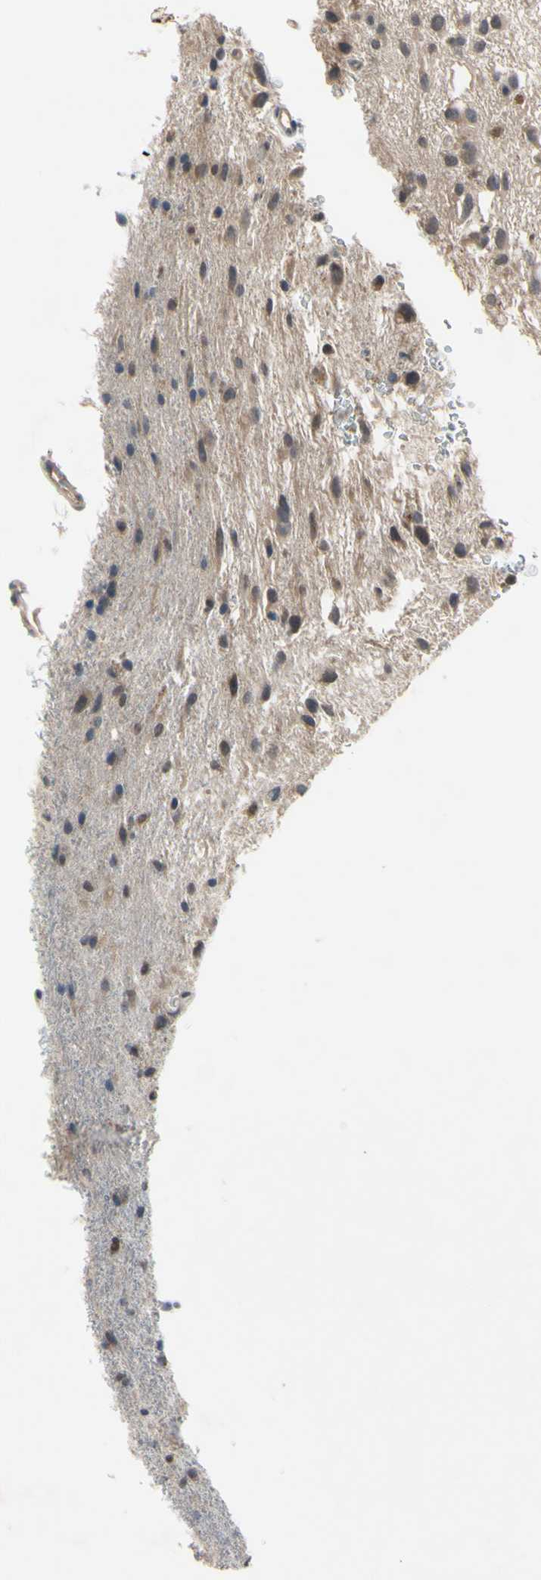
{"staining": {"intensity": "weak", "quantity": "25%-75%", "location": "cytoplasmic/membranous"}, "tissue": "glioma", "cell_type": "Tumor cells", "image_type": "cancer", "snomed": [{"axis": "morphology", "description": "Glioma, malignant, Low grade"}, {"axis": "topography", "description": "Brain"}], "caption": "The micrograph shows immunohistochemical staining of glioma. There is weak cytoplasmic/membranous staining is present in about 25%-75% of tumor cells.", "gene": "XIAP", "patient": {"sex": "male", "age": 77}}